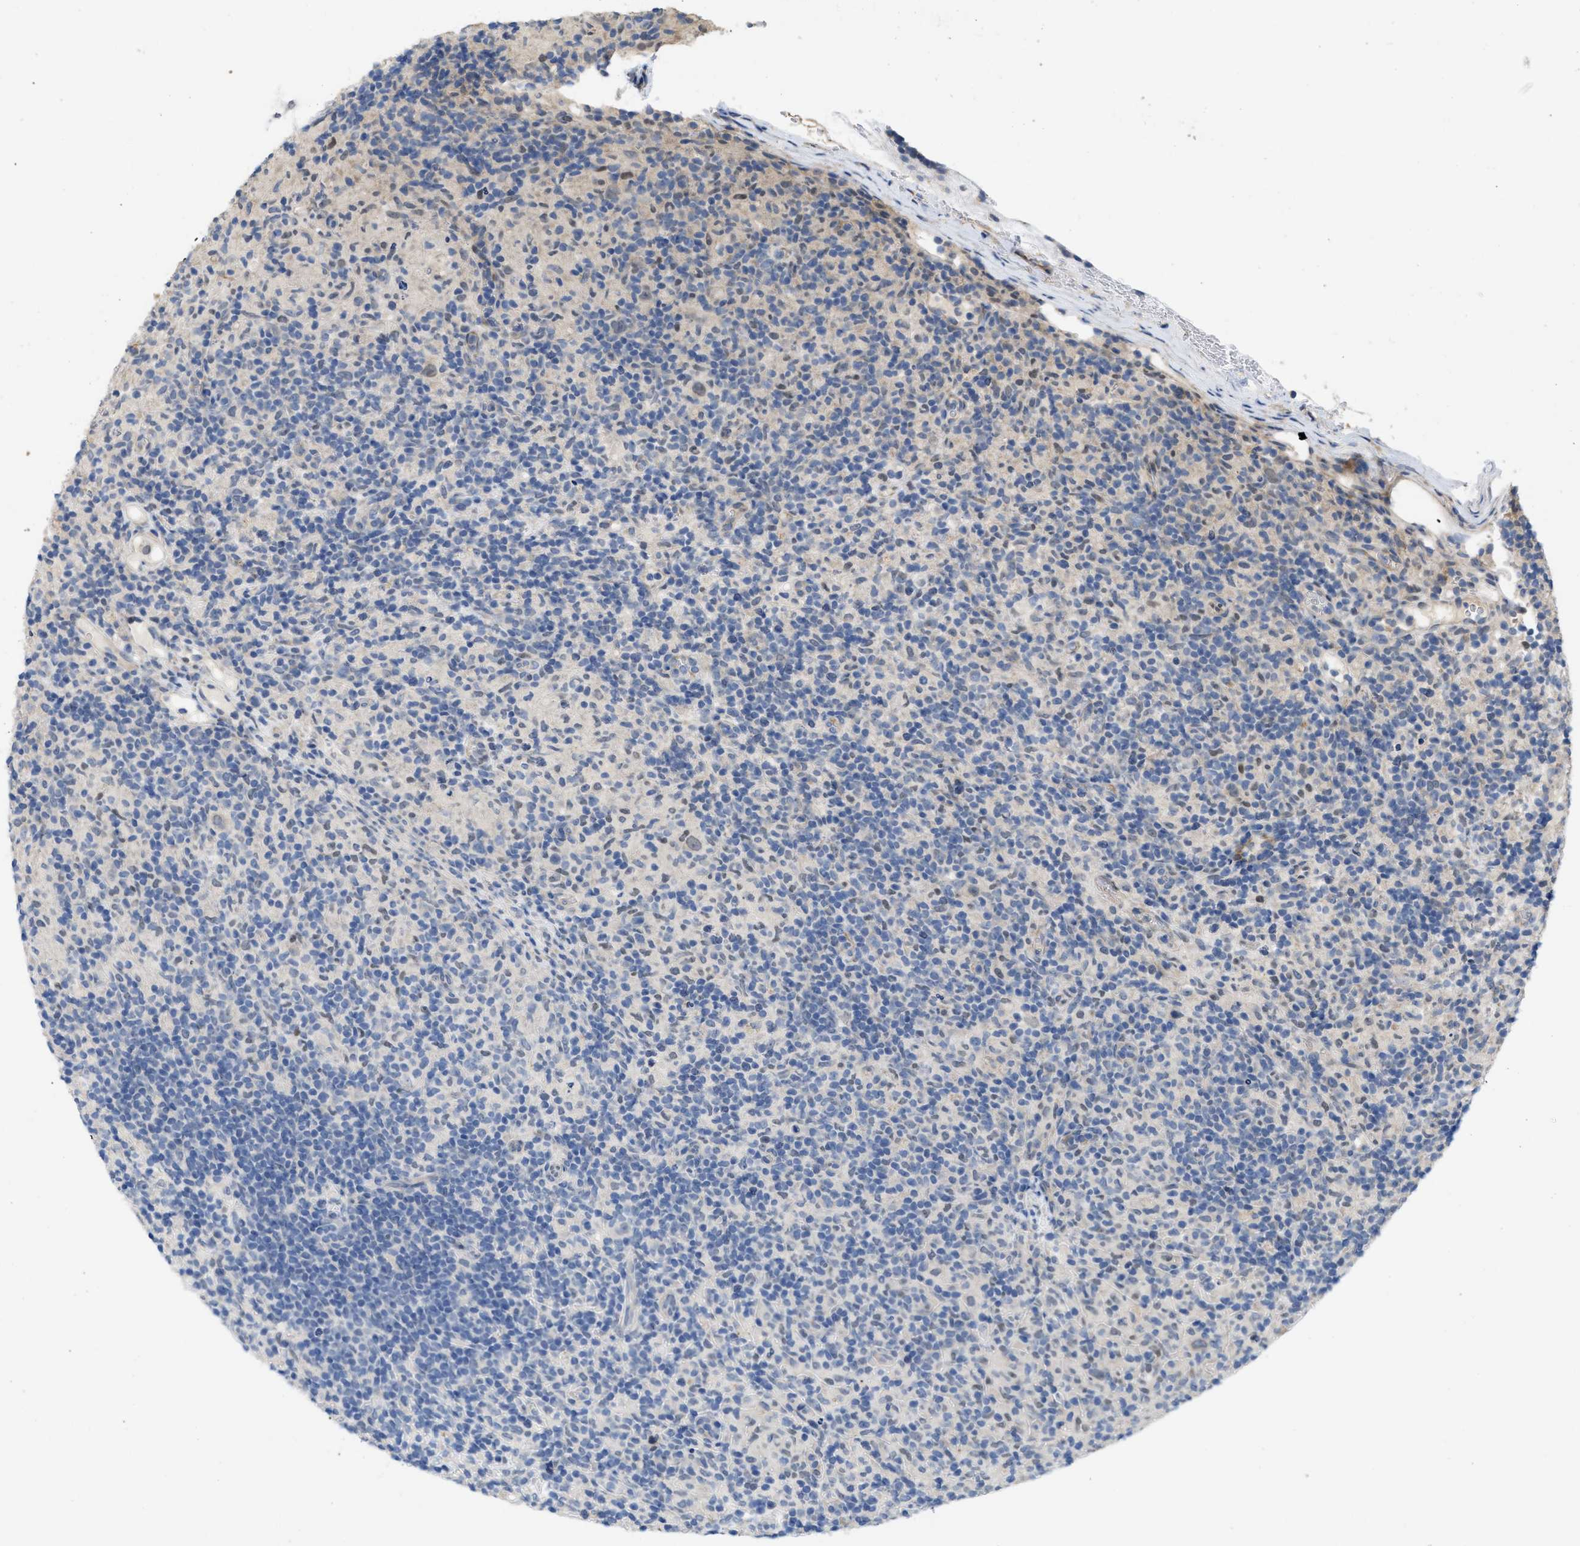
{"staining": {"intensity": "weak", "quantity": "25%-75%", "location": "cytoplasmic/membranous,nuclear"}, "tissue": "lymphoma", "cell_type": "Tumor cells", "image_type": "cancer", "snomed": [{"axis": "morphology", "description": "Hodgkin's disease, NOS"}, {"axis": "topography", "description": "Lymph node"}], "caption": "Lymphoma stained with a brown dye exhibits weak cytoplasmic/membranous and nuclear positive staining in approximately 25%-75% of tumor cells.", "gene": "CDPF1", "patient": {"sex": "male", "age": 70}}